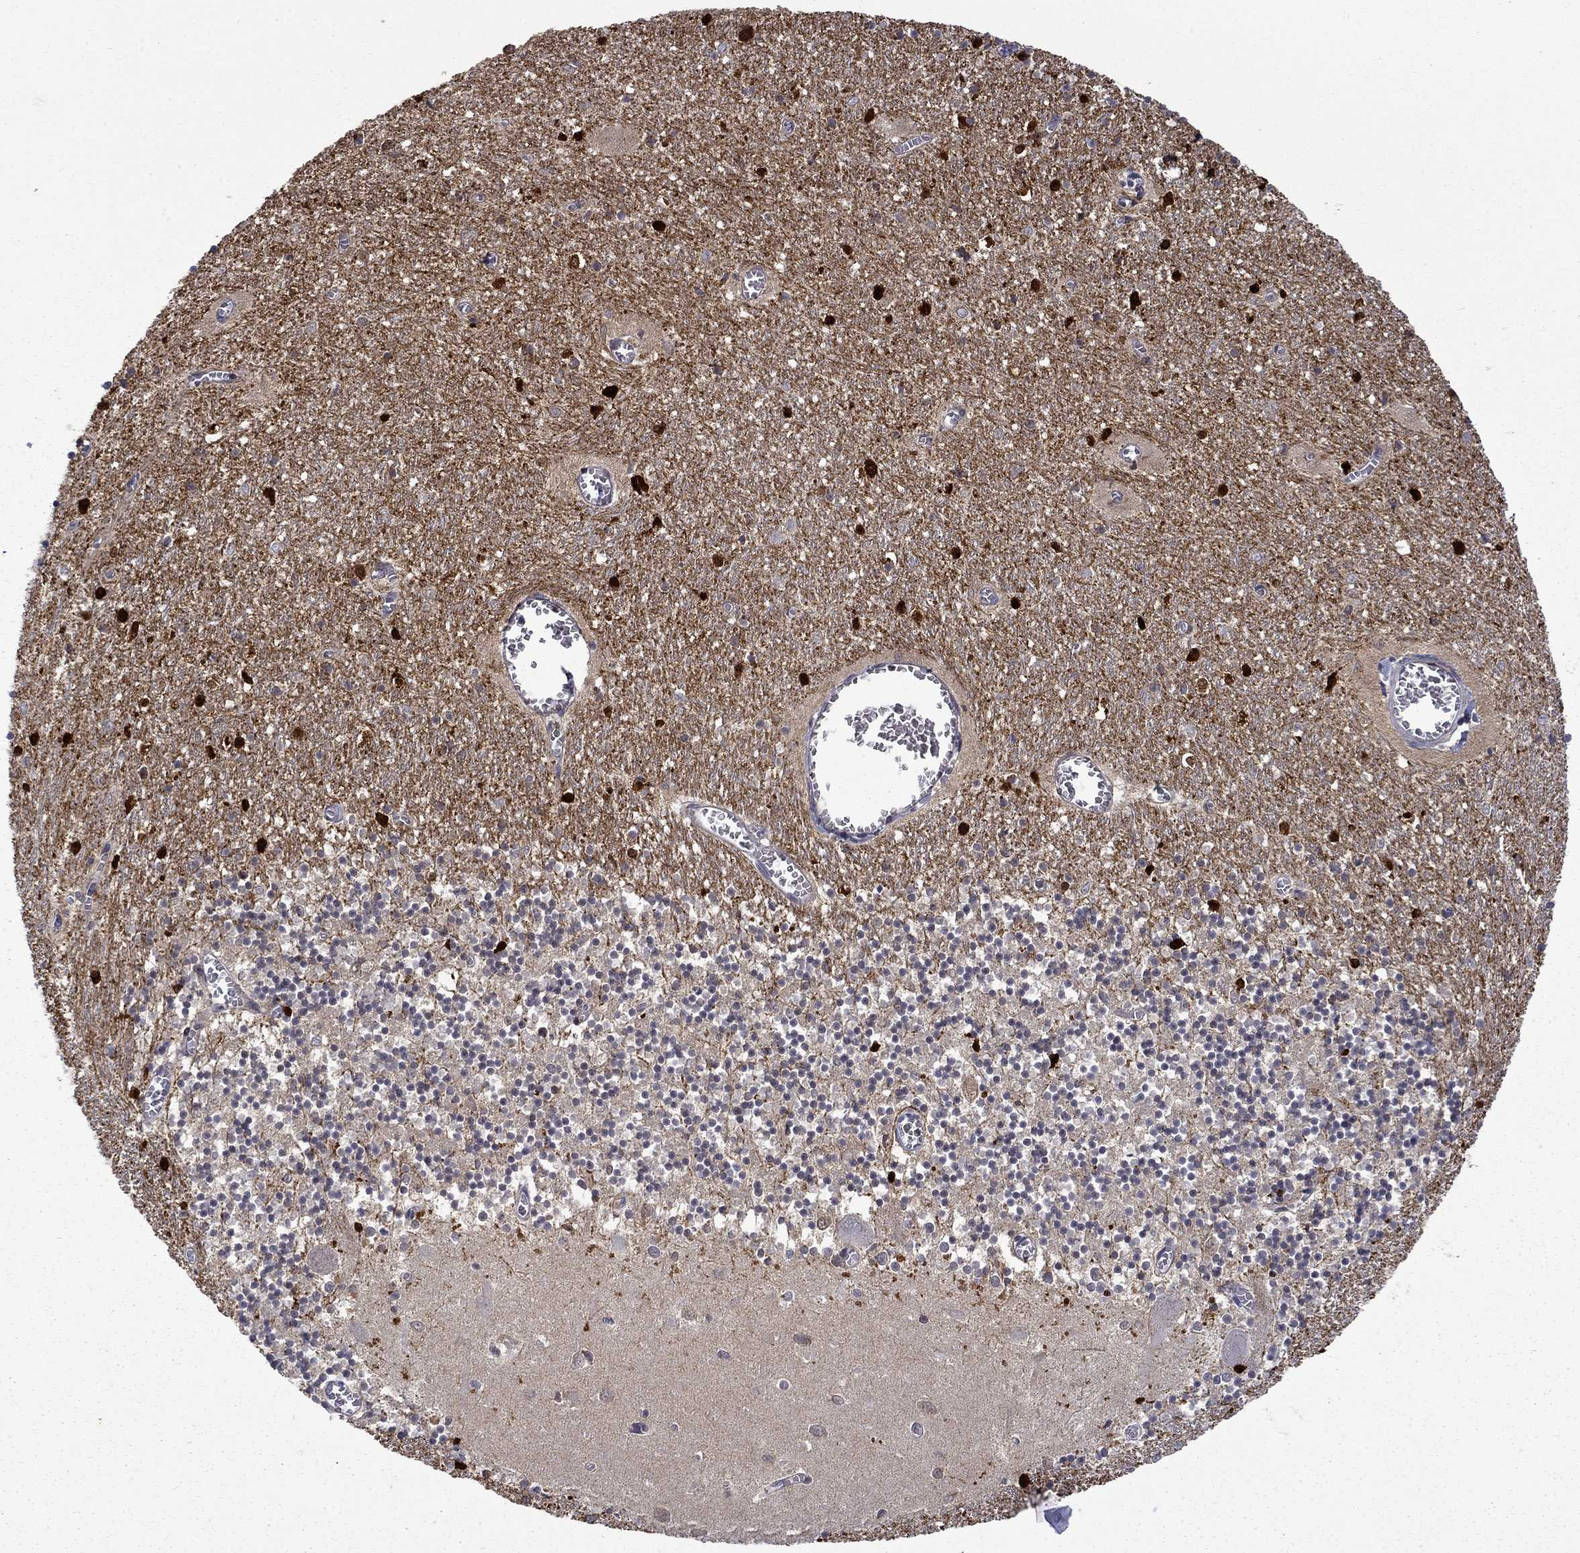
{"staining": {"intensity": "strong", "quantity": "<25%", "location": "cytoplasmic/membranous"}, "tissue": "cerebellum", "cell_type": "Cells in granular layer", "image_type": "normal", "snomed": [{"axis": "morphology", "description": "Normal tissue, NOS"}, {"axis": "topography", "description": "Cerebellum"}], "caption": "The micrograph shows immunohistochemical staining of normal cerebellum. There is strong cytoplasmic/membranous staining is seen in approximately <25% of cells in granular layer.", "gene": "PCBP2", "patient": {"sex": "female", "age": 64}}